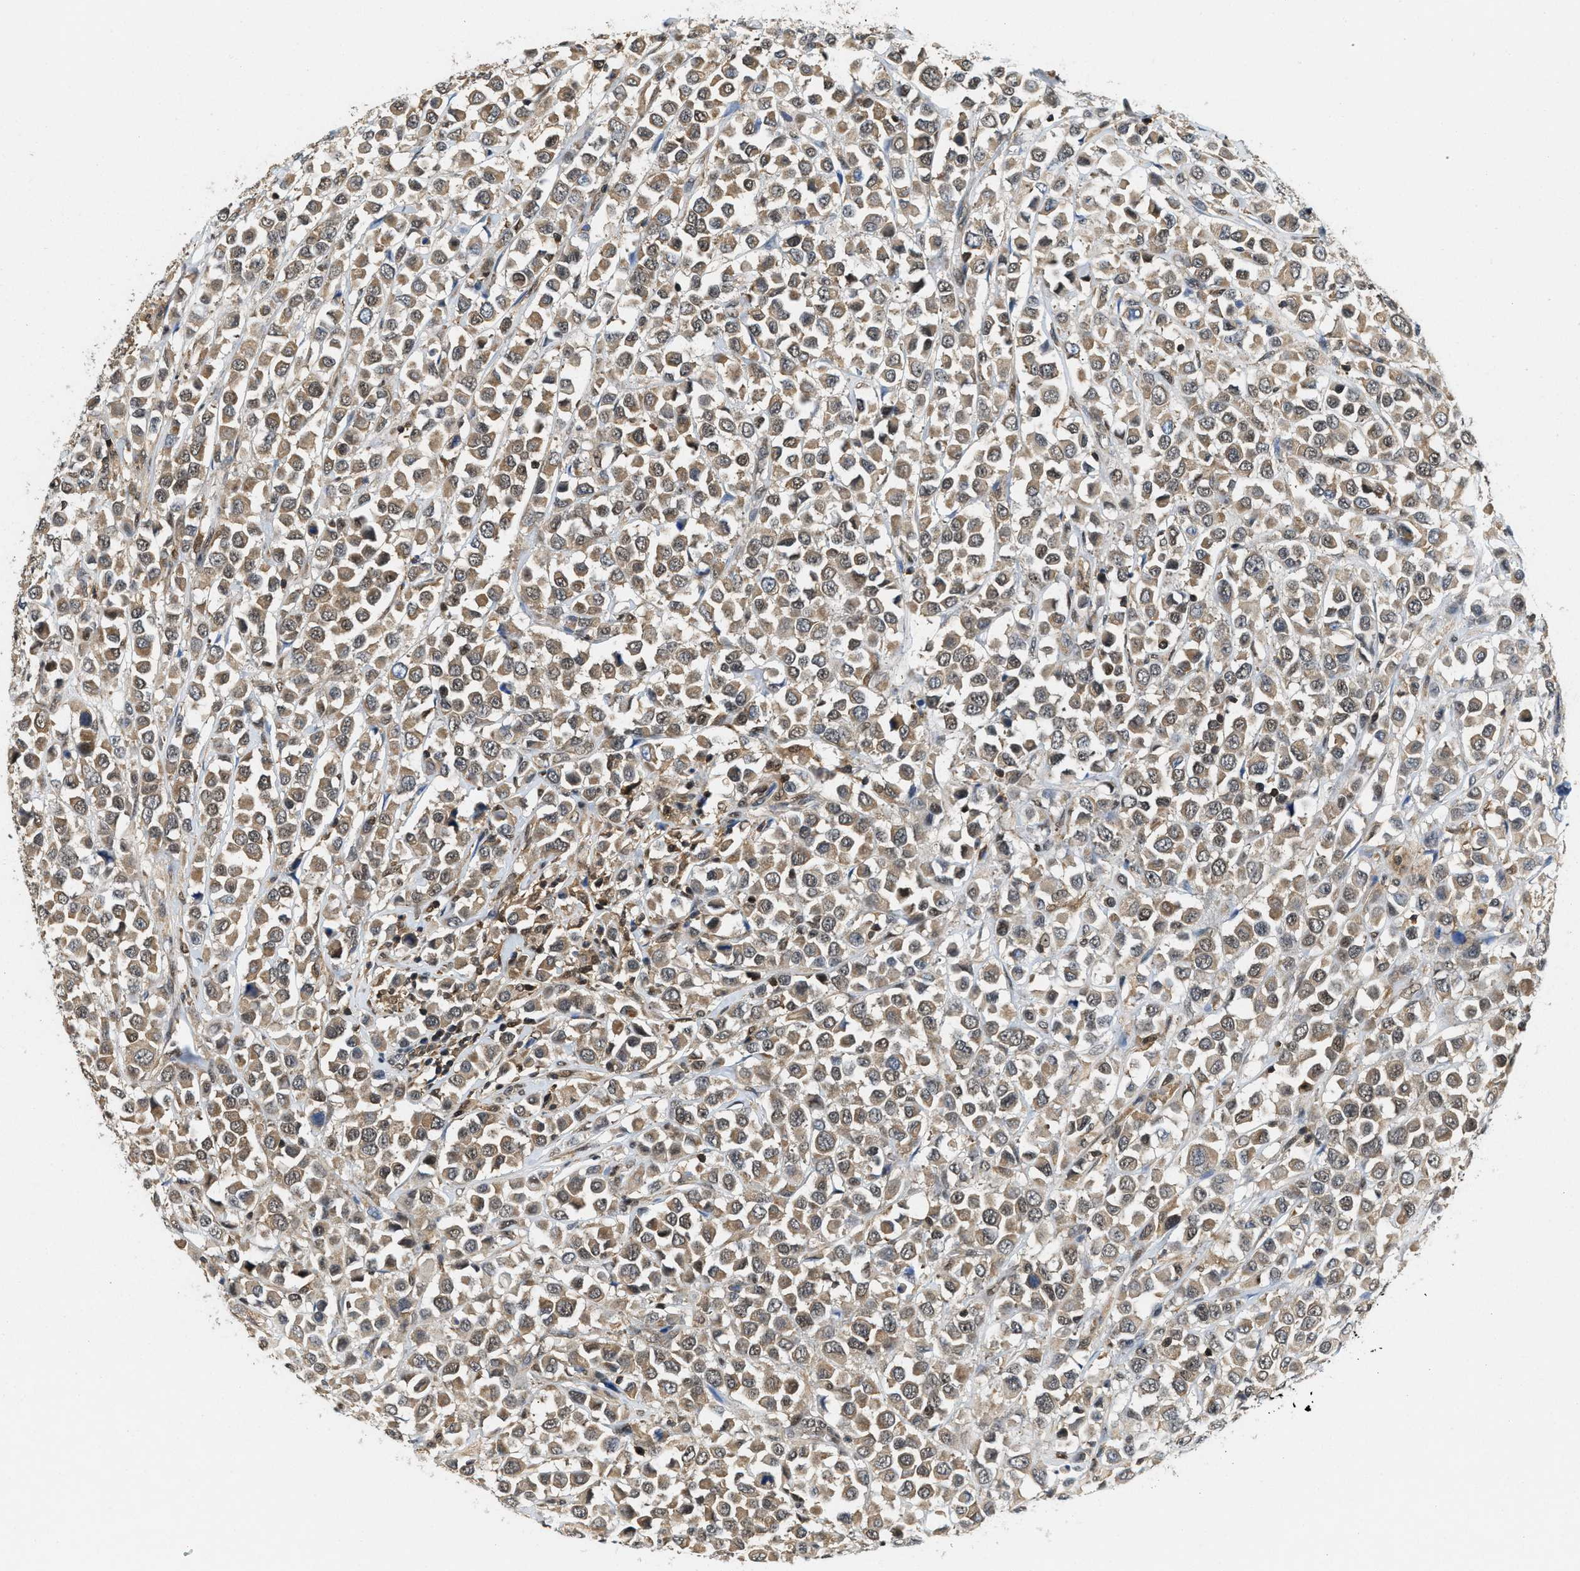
{"staining": {"intensity": "moderate", "quantity": ">75%", "location": "cytoplasmic/membranous"}, "tissue": "breast cancer", "cell_type": "Tumor cells", "image_type": "cancer", "snomed": [{"axis": "morphology", "description": "Duct carcinoma"}, {"axis": "topography", "description": "Breast"}], "caption": "Immunohistochemical staining of breast intraductal carcinoma demonstrates medium levels of moderate cytoplasmic/membranous staining in about >75% of tumor cells.", "gene": "ATF7IP", "patient": {"sex": "female", "age": 61}}